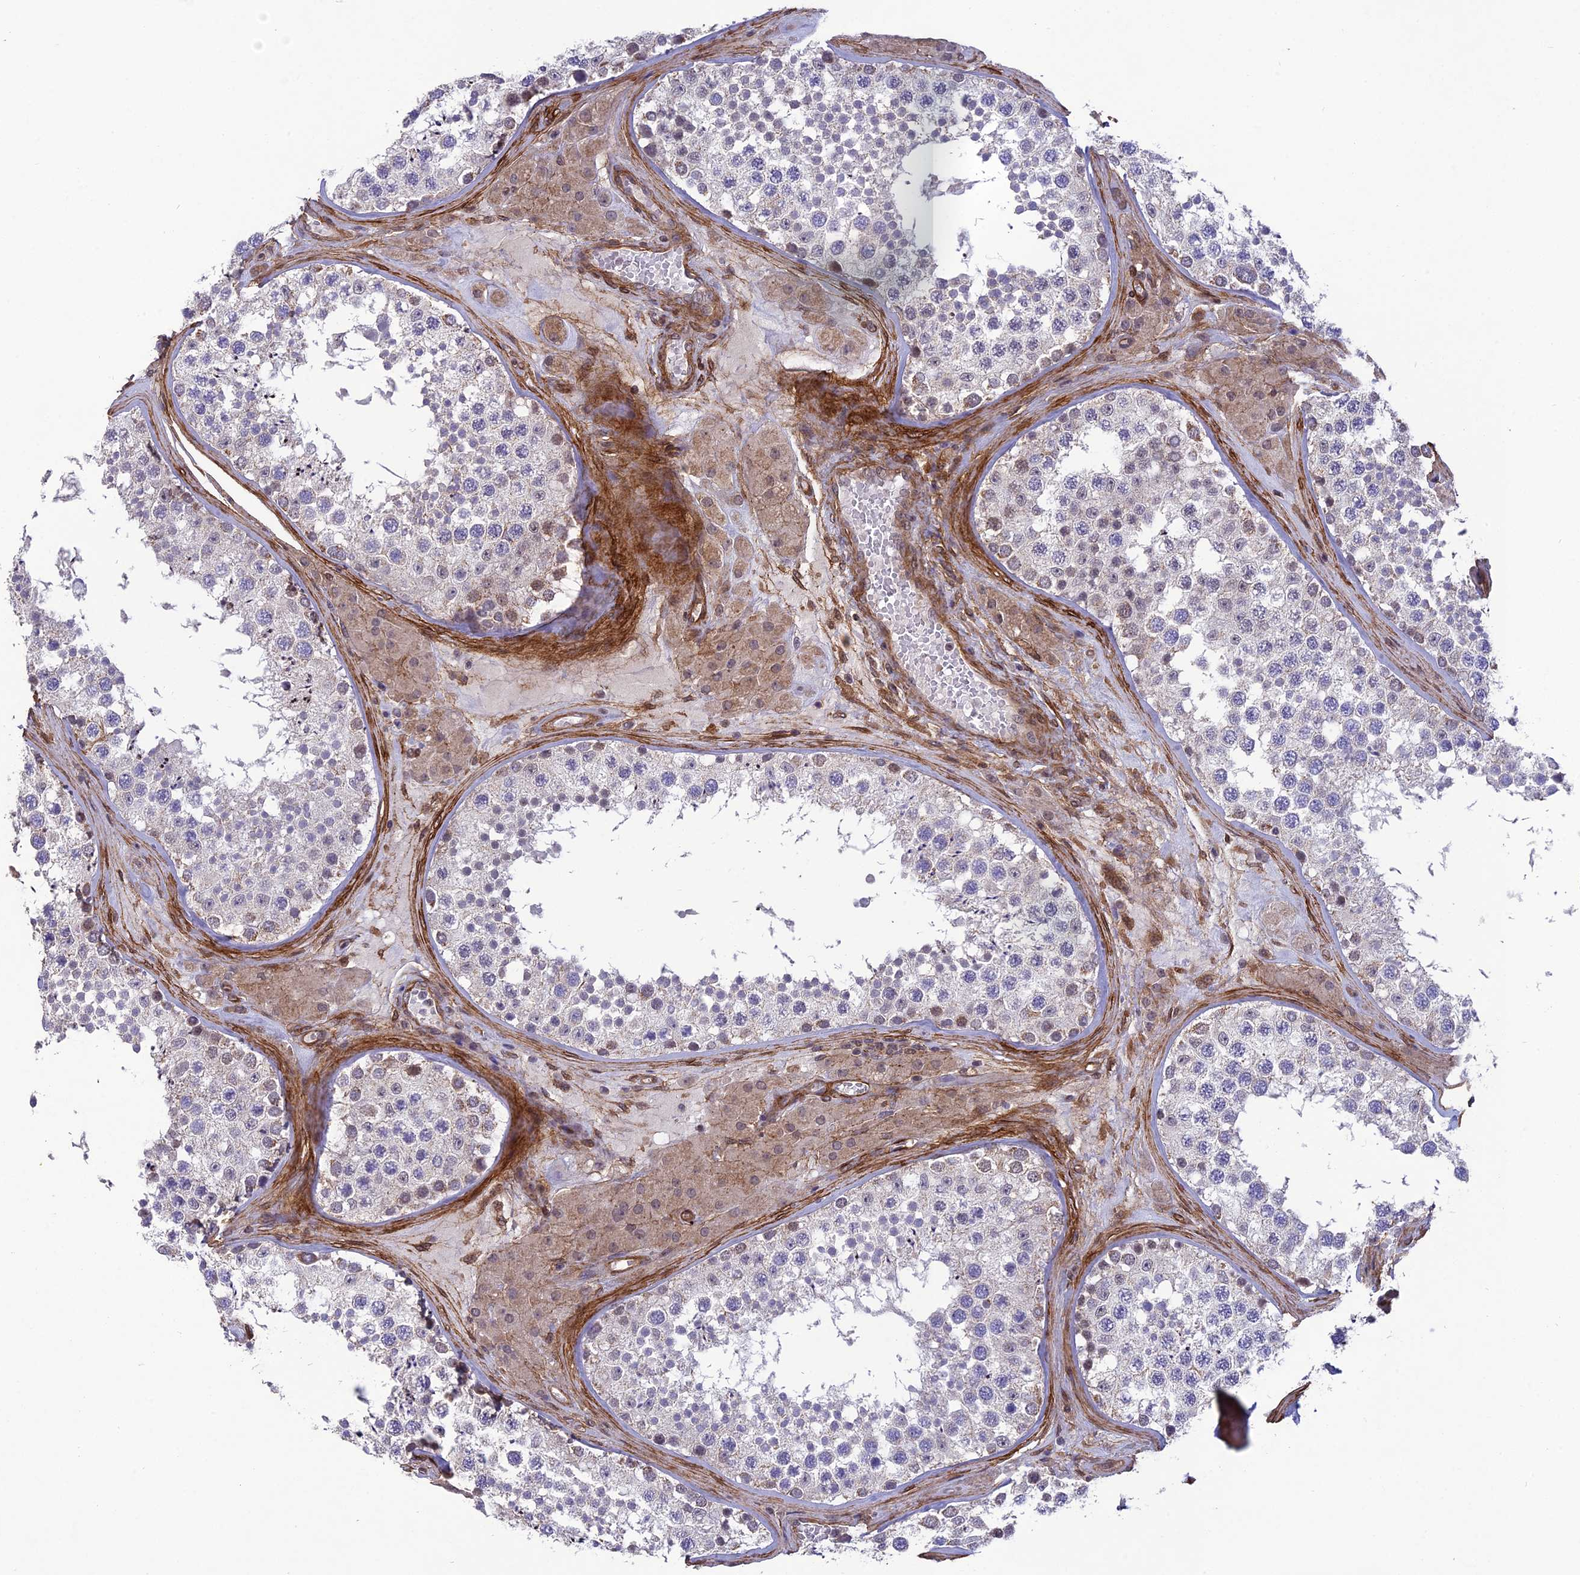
{"staining": {"intensity": "weak", "quantity": "<25%", "location": "cytoplasmic/membranous"}, "tissue": "testis", "cell_type": "Cells in seminiferous ducts", "image_type": "normal", "snomed": [{"axis": "morphology", "description": "Normal tissue, NOS"}, {"axis": "topography", "description": "Testis"}], "caption": "Cells in seminiferous ducts show no significant protein positivity in benign testis.", "gene": "TNS1", "patient": {"sex": "male", "age": 46}}